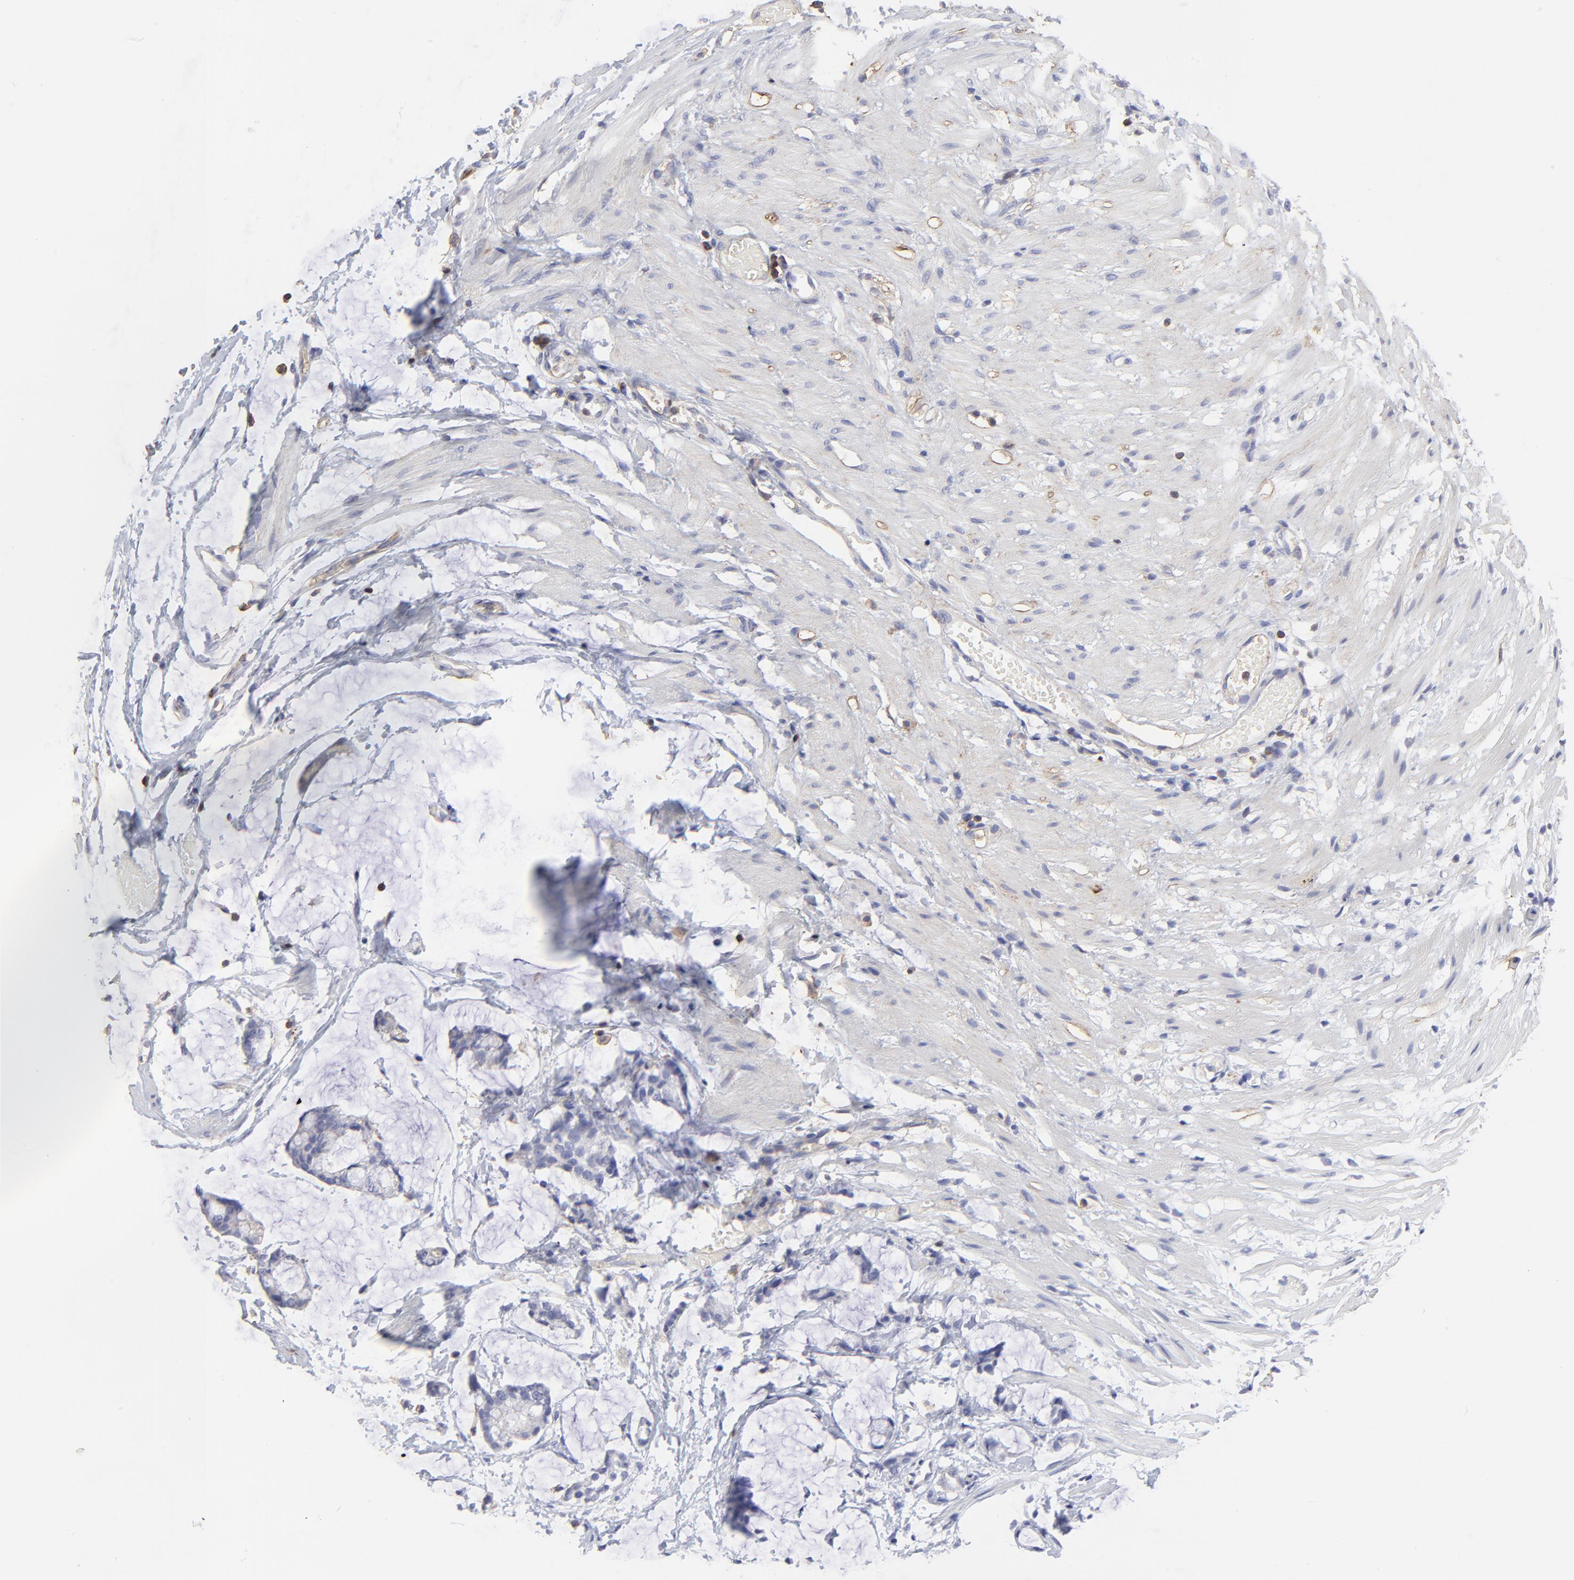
{"staining": {"intensity": "negative", "quantity": "none", "location": "none"}, "tissue": "colorectal cancer", "cell_type": "Tumor cells", "image_type": "cancer", "snomed": [{"axis": "morphology", "description": "Adenocarcinoma, NOS"}, {"axis": "topography", "description": "Colon"}], "caption": "Tumor cells are negative for brown protein staining in adenocarcinoma (colorectal).", "gene": "ANXA6", "patient": {"sex": "male", "age": 14}}